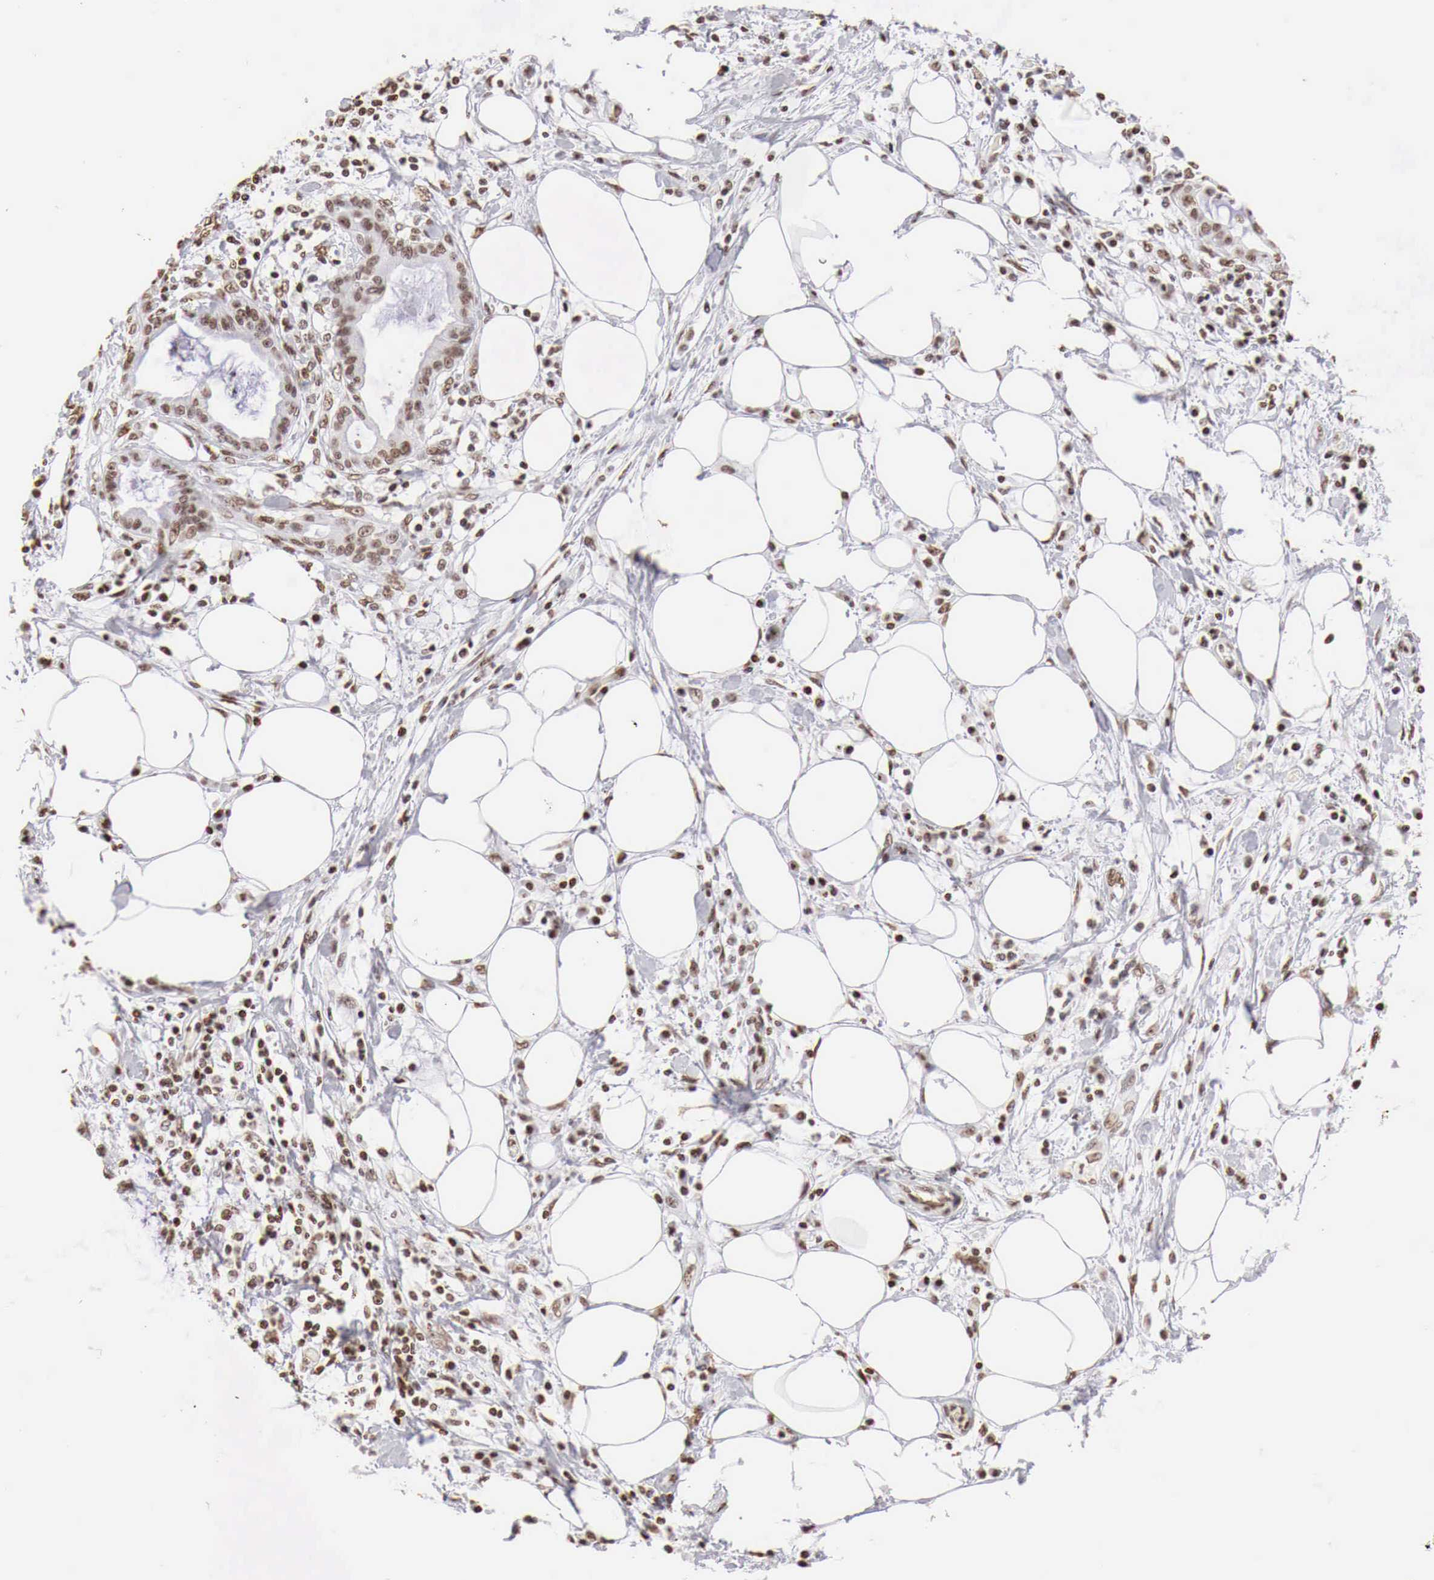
{"staining": {"intensity": "strong", "quantity": ">75%", "location": "nuclear"}, "tissue": "pancreatic cancer", "cell_type": "Tumor cells", "image_type": "cancer", "snomed": [{"axis": "morphology", "description": "Adenocarcinoma, NOS"}, {"axis": "topography", "description": "Pancreas"}], "caption": "Human adenocarcinoma (pancreatic) stained with a brown dye displays strong nuclear positive staining in approximately >75% of tumor cells.", "gene": "DKC1", "patient": {"sex": "female", "age": 64}}